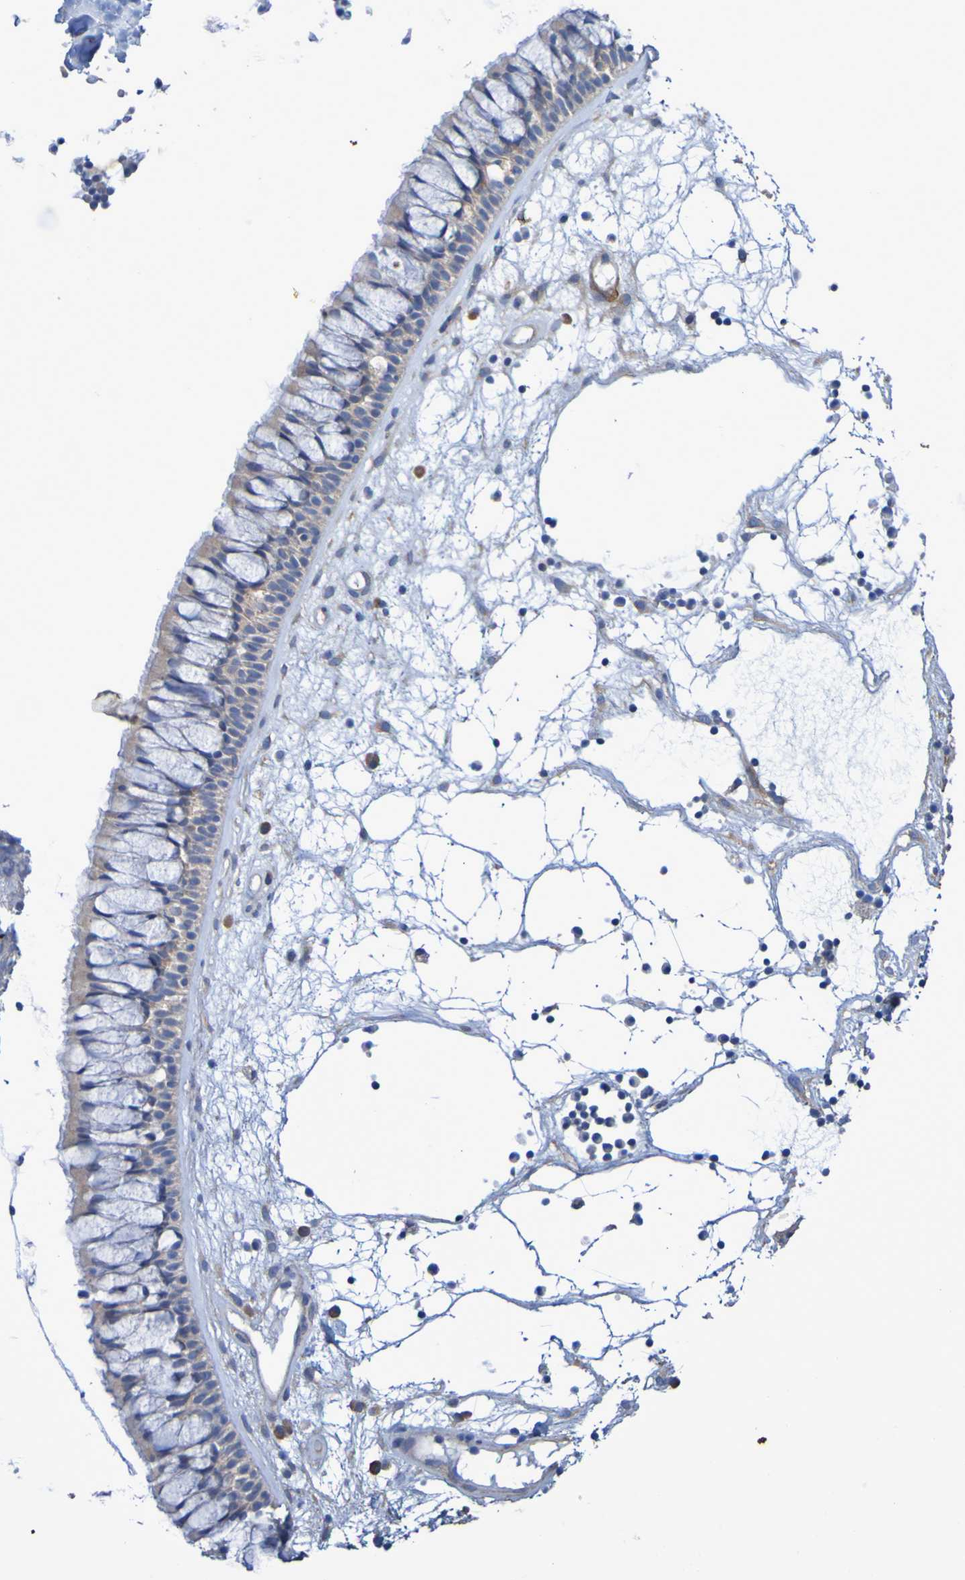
{"staining": {"intensity": "weak", "quantity": ">75%", "location": "cytoplasmic/membranous"}, "tissue": "nasopharynx", "cell_type": "Respiratory epithelial cells", "image_type": "normal", "snomed": [{"axis": "morphology", "description": "Normal tissue, NOS"}, {"axis": "morphology", "description": "Inflammation, NOS"}, {"axis": "topography", "description": "Nasopharynx"}], "caption": "A brown stain shows weak cytoplasmic/membranous expression of a protein in respiratory epithelial cells of benign nasopharynx.", "gene": "SRPRB", "patient": {"sex": "male", "age": 48}}